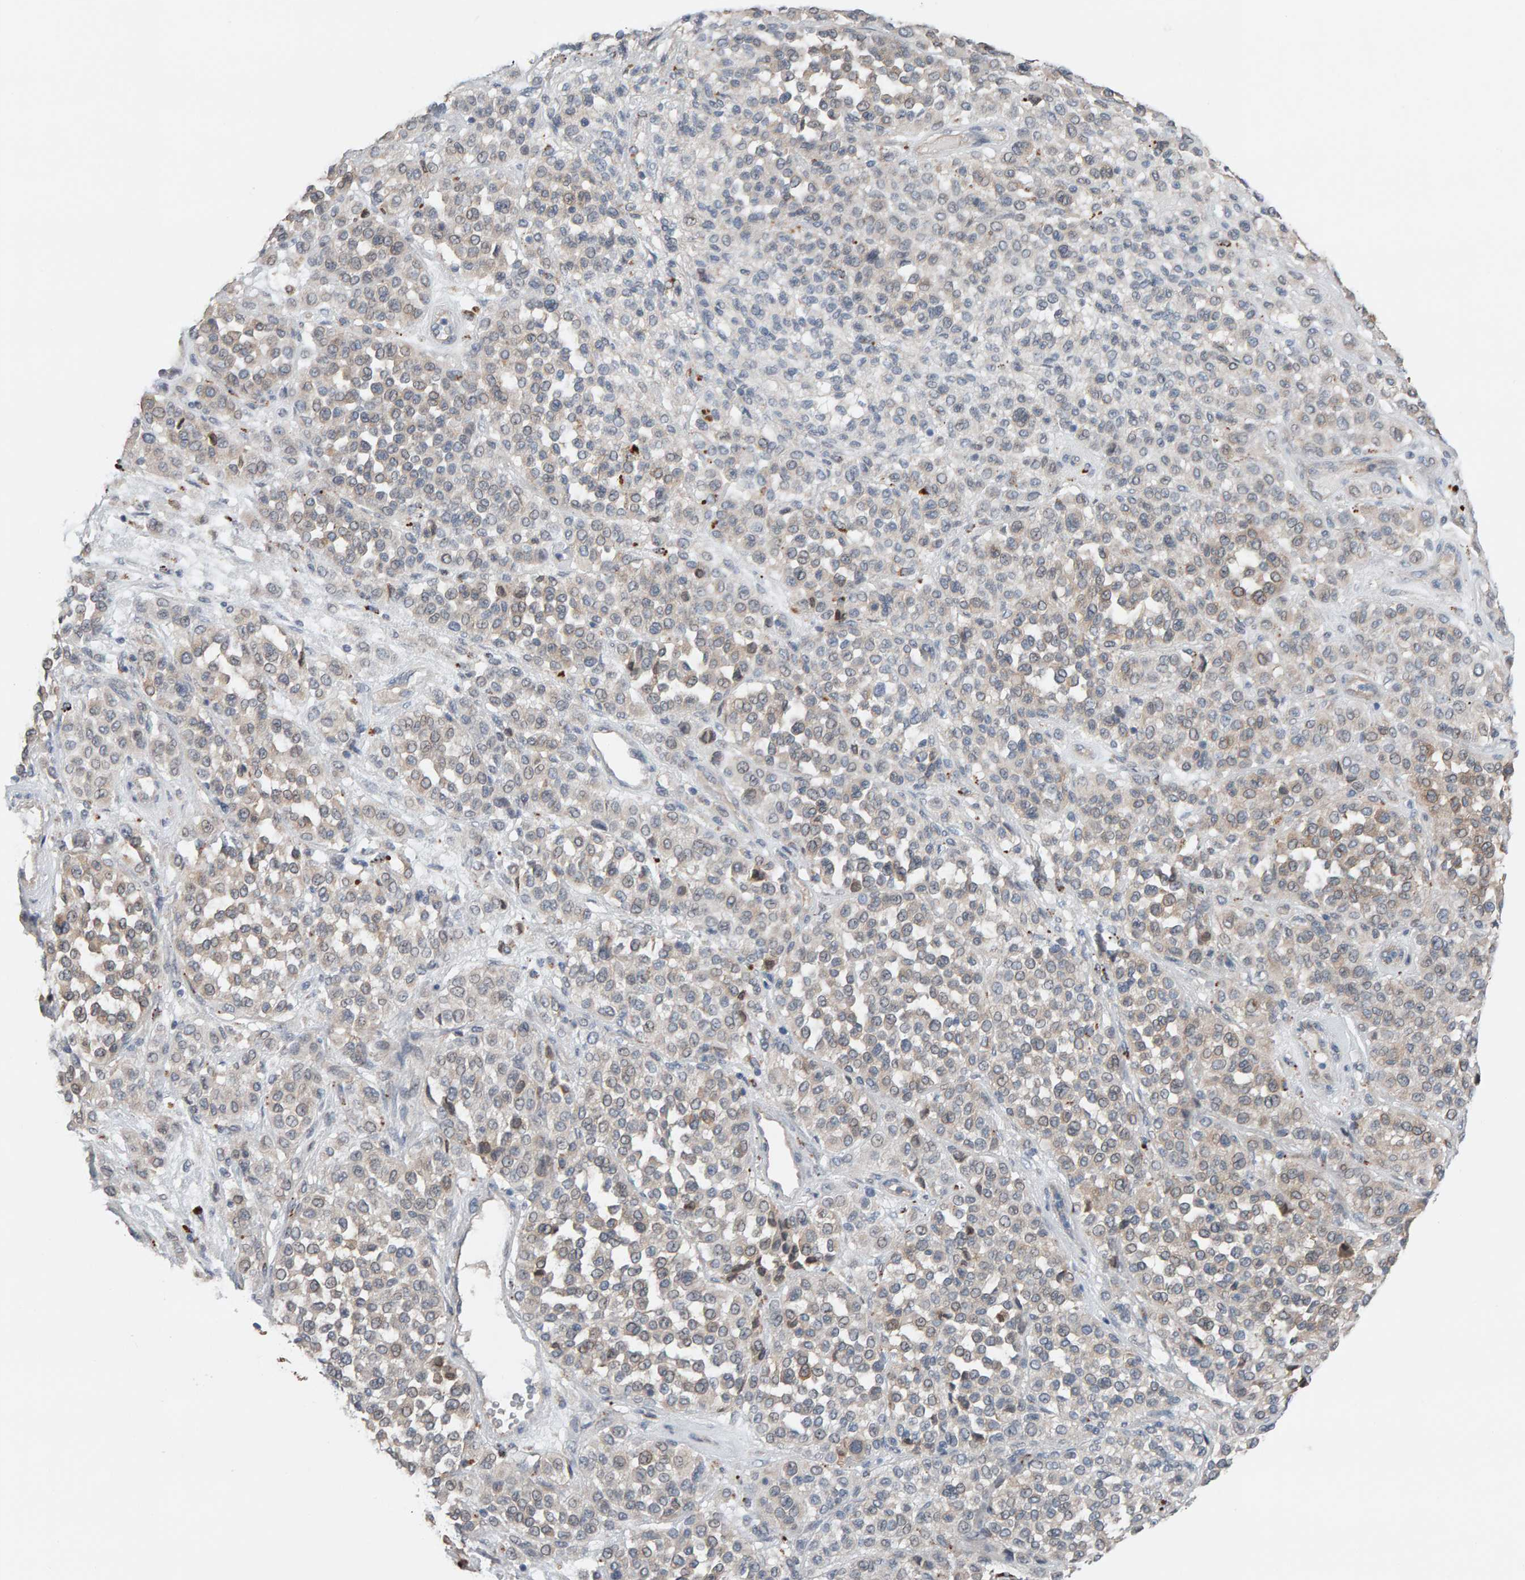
{"staining": {"intensity": "negative", "quantity": "none", "location": "none"}, "tissue": "melanoma", "cell_type": "Tumor cells", "image_type": "cancer", "snomed": [{"axis": "morphology", "description": "Malignant melanoma, Metastatic site"}, {"axis": "topography", "description": "Pancreas"}], "caption": "DAB immunohistochemical staining of human malignant melanoma (metastatic site) exhibits no significant positivity in tumor cells.", "gene": "IPPK", "patient": {"sex": "female", "age": 30}}